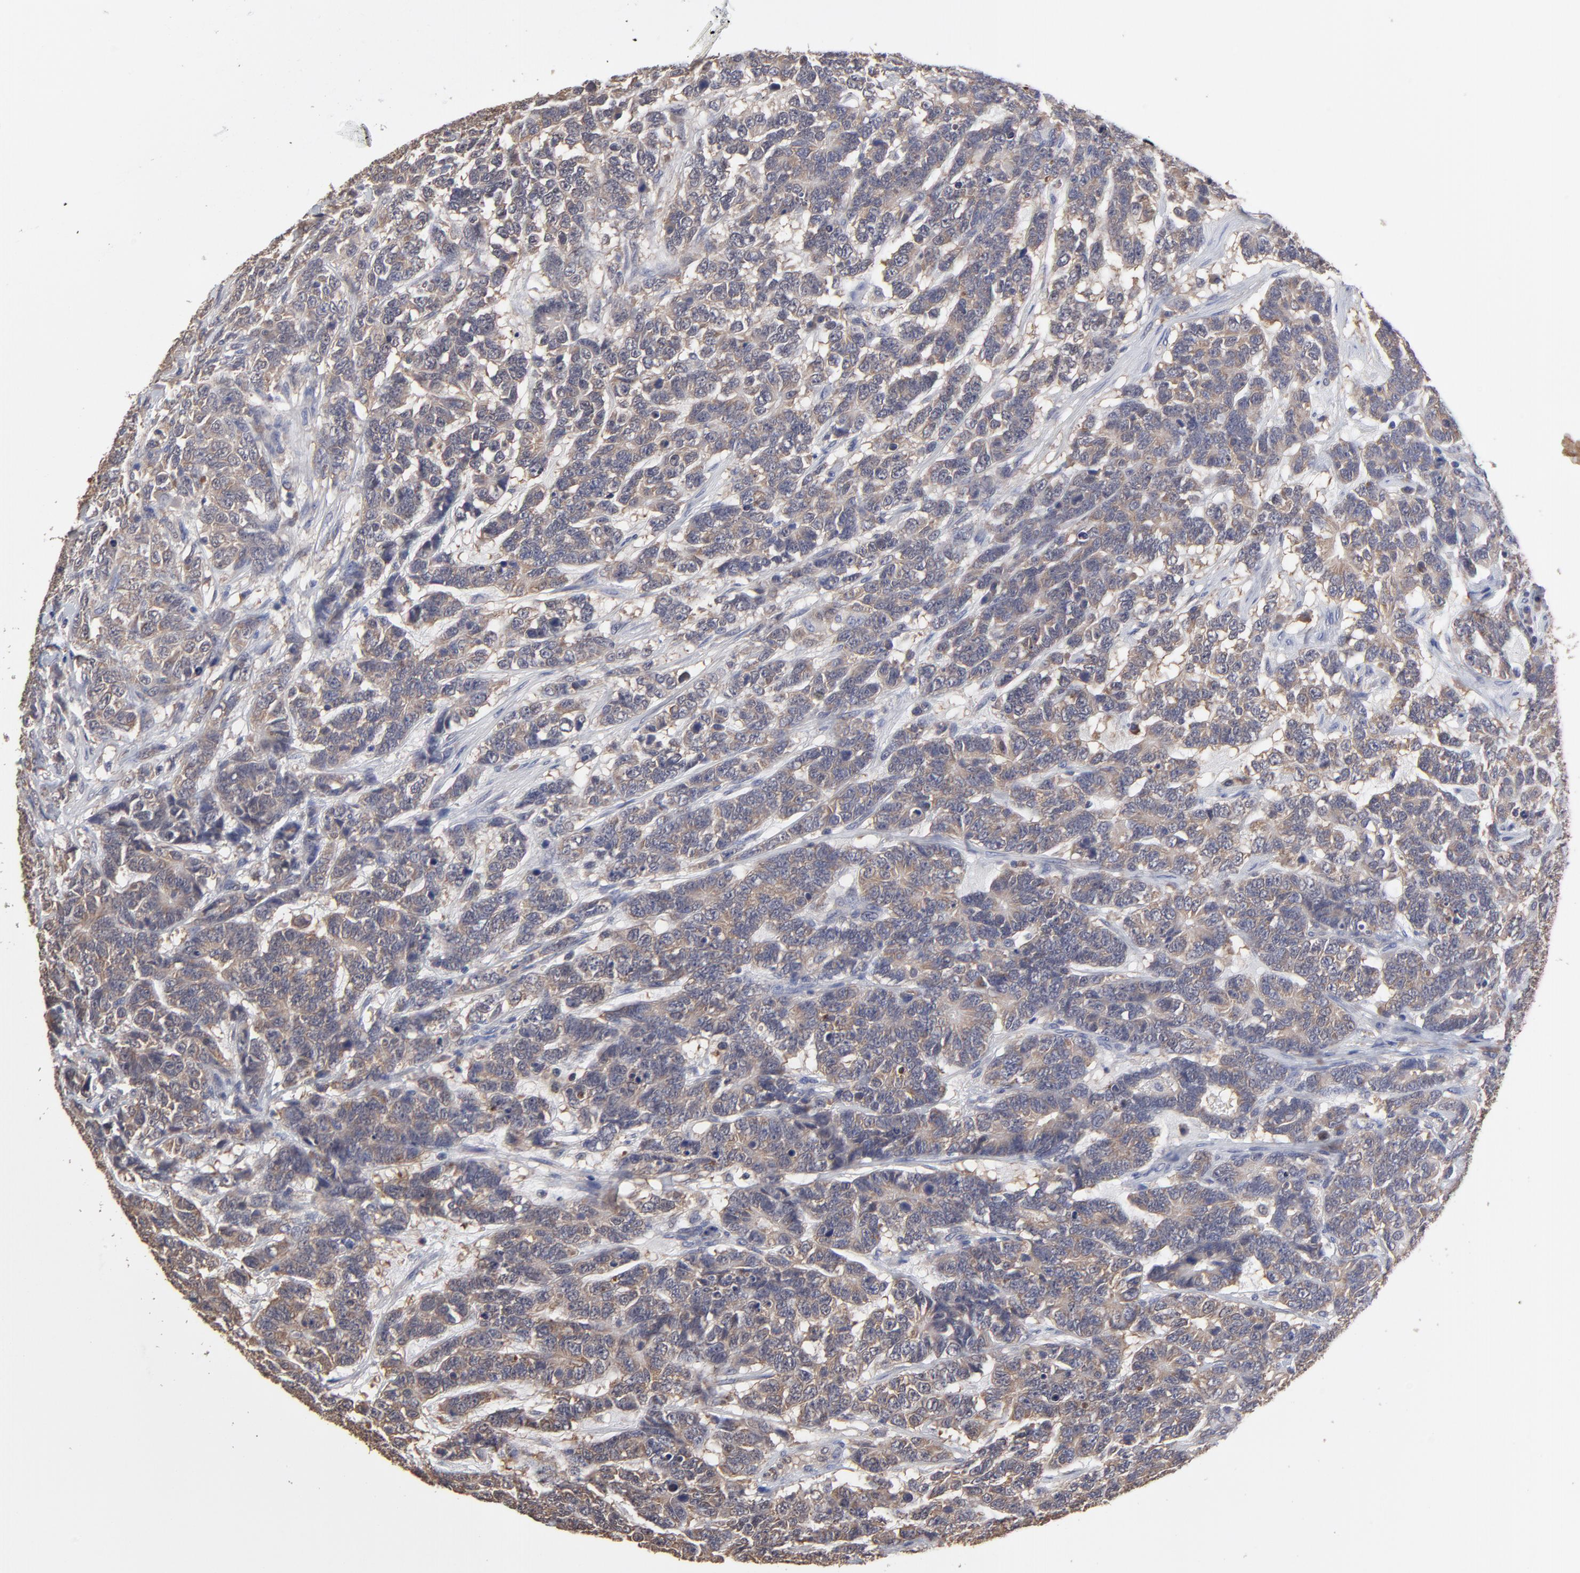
{"staining": {"intensity": "weak", "quantity": "25%-75%", "location": "cytoplasmic/membranous"}, "tissue": "testis cancer", "cell_type": "Tumor cells", "image_type": "cancer", "snomed": [{"axis": "morphology", "description": "Carcinoma, Embryonal, NOS"}, {"axis": "topography", "description": "Testis"}], "caption": "Protein expression analysis of human embryonal carcinoma (testis) reveals weak cytoplasmic/membranous staining in about 25%-75% of tumor cells.", "gene": "CCT2", "patient": {"sex": "male", "age": 26}}